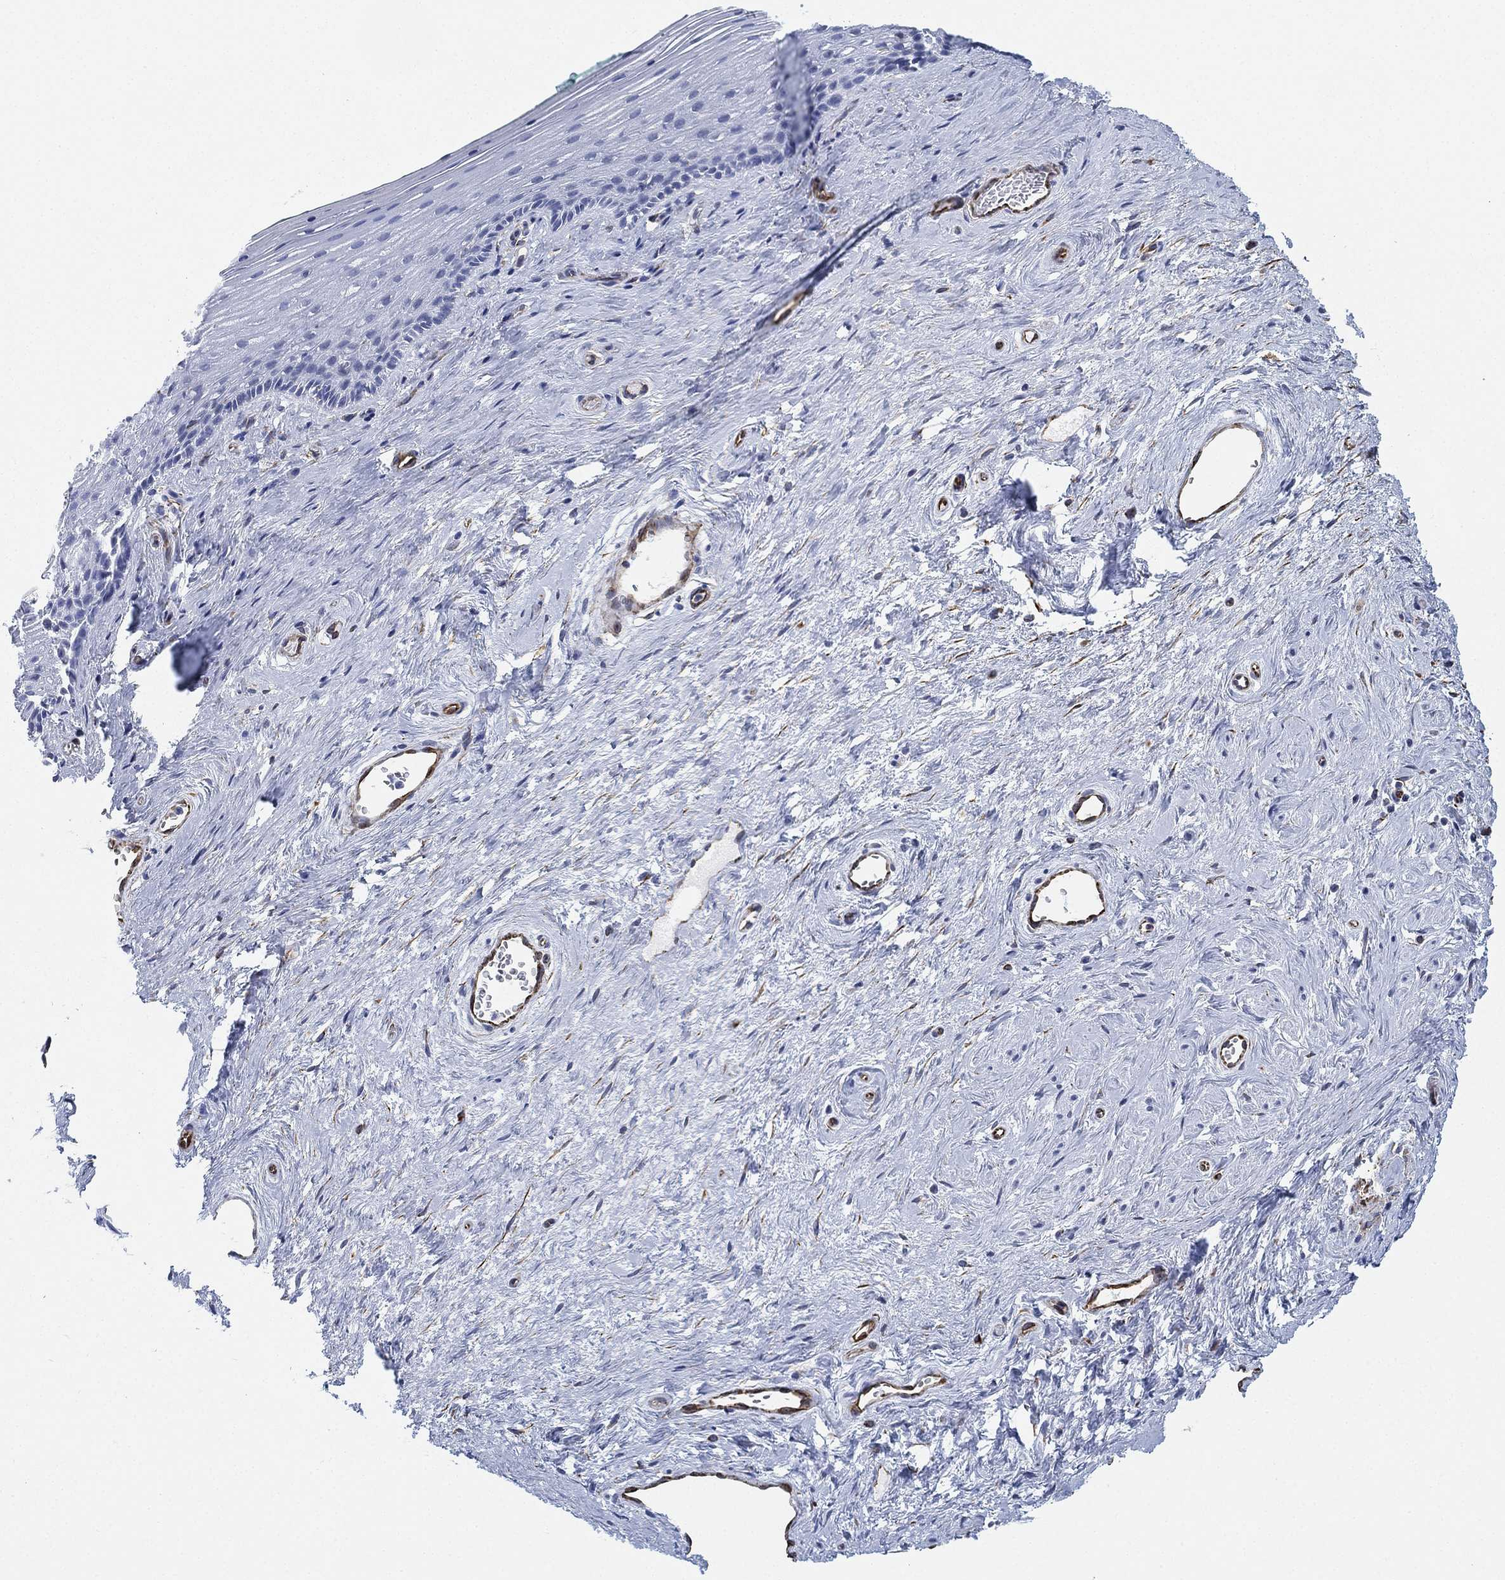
{"staining": {"intensity": "negative", "quantity": "none", "location": "none"}, "tissue": "vagina", "cell_type": "Squamous epithelial cells", "image_type": "normal", "snomed": [{"axis": "morphology", "description": "Normal tissue, NOS"}, {"axis": "topography", "description": "Vagina"}], "caption": "Micrograph shows no significant protein expression in squamous epithelial cells of benign vagina.", "gene": "PSKH2", "patient": {"sex": "female", "age": 45}}